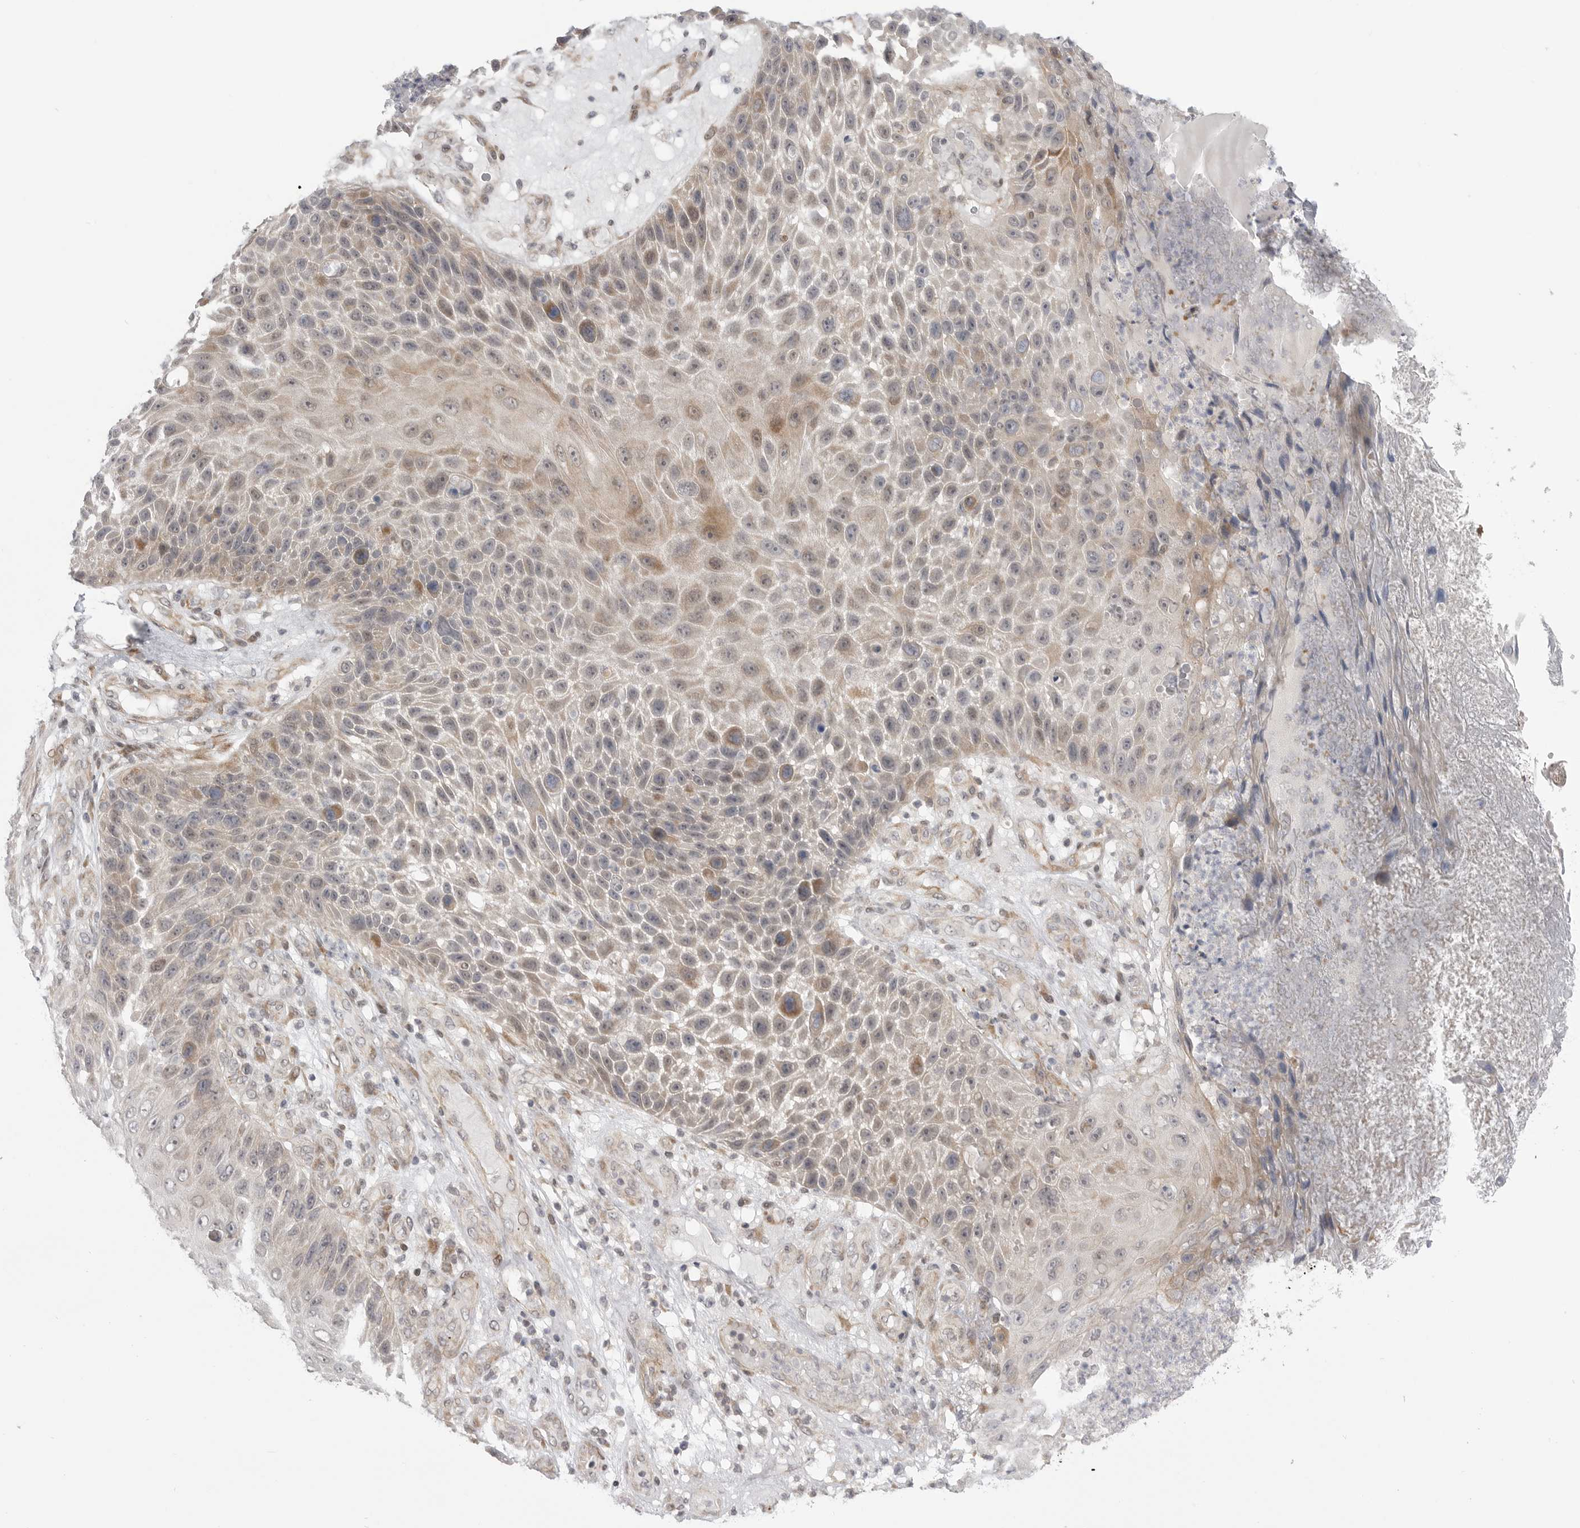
{"staining": {"intensity": "moderate", "quantity": "<25%", "location": "cytoplasmic/membranous"}, "tissue": "skin cancer", "cell_type": "Tumor cells", "image_type": "cancer", "snomed": [{"axis": "morphology", "description": "Squamous cell carcinoma, NOS"}, {"axis": "topography", "description": "Skin"}], "caption": "A photomicrograph showing moderate cytoplasmic/membranous expression in about <25% of tumor cells in skin cancer (squamous cell carcinoma), as visualized by brown immunohistochemical staining.", "gene": "GGT6", "patient": {"sex": "female", "age": 88}}